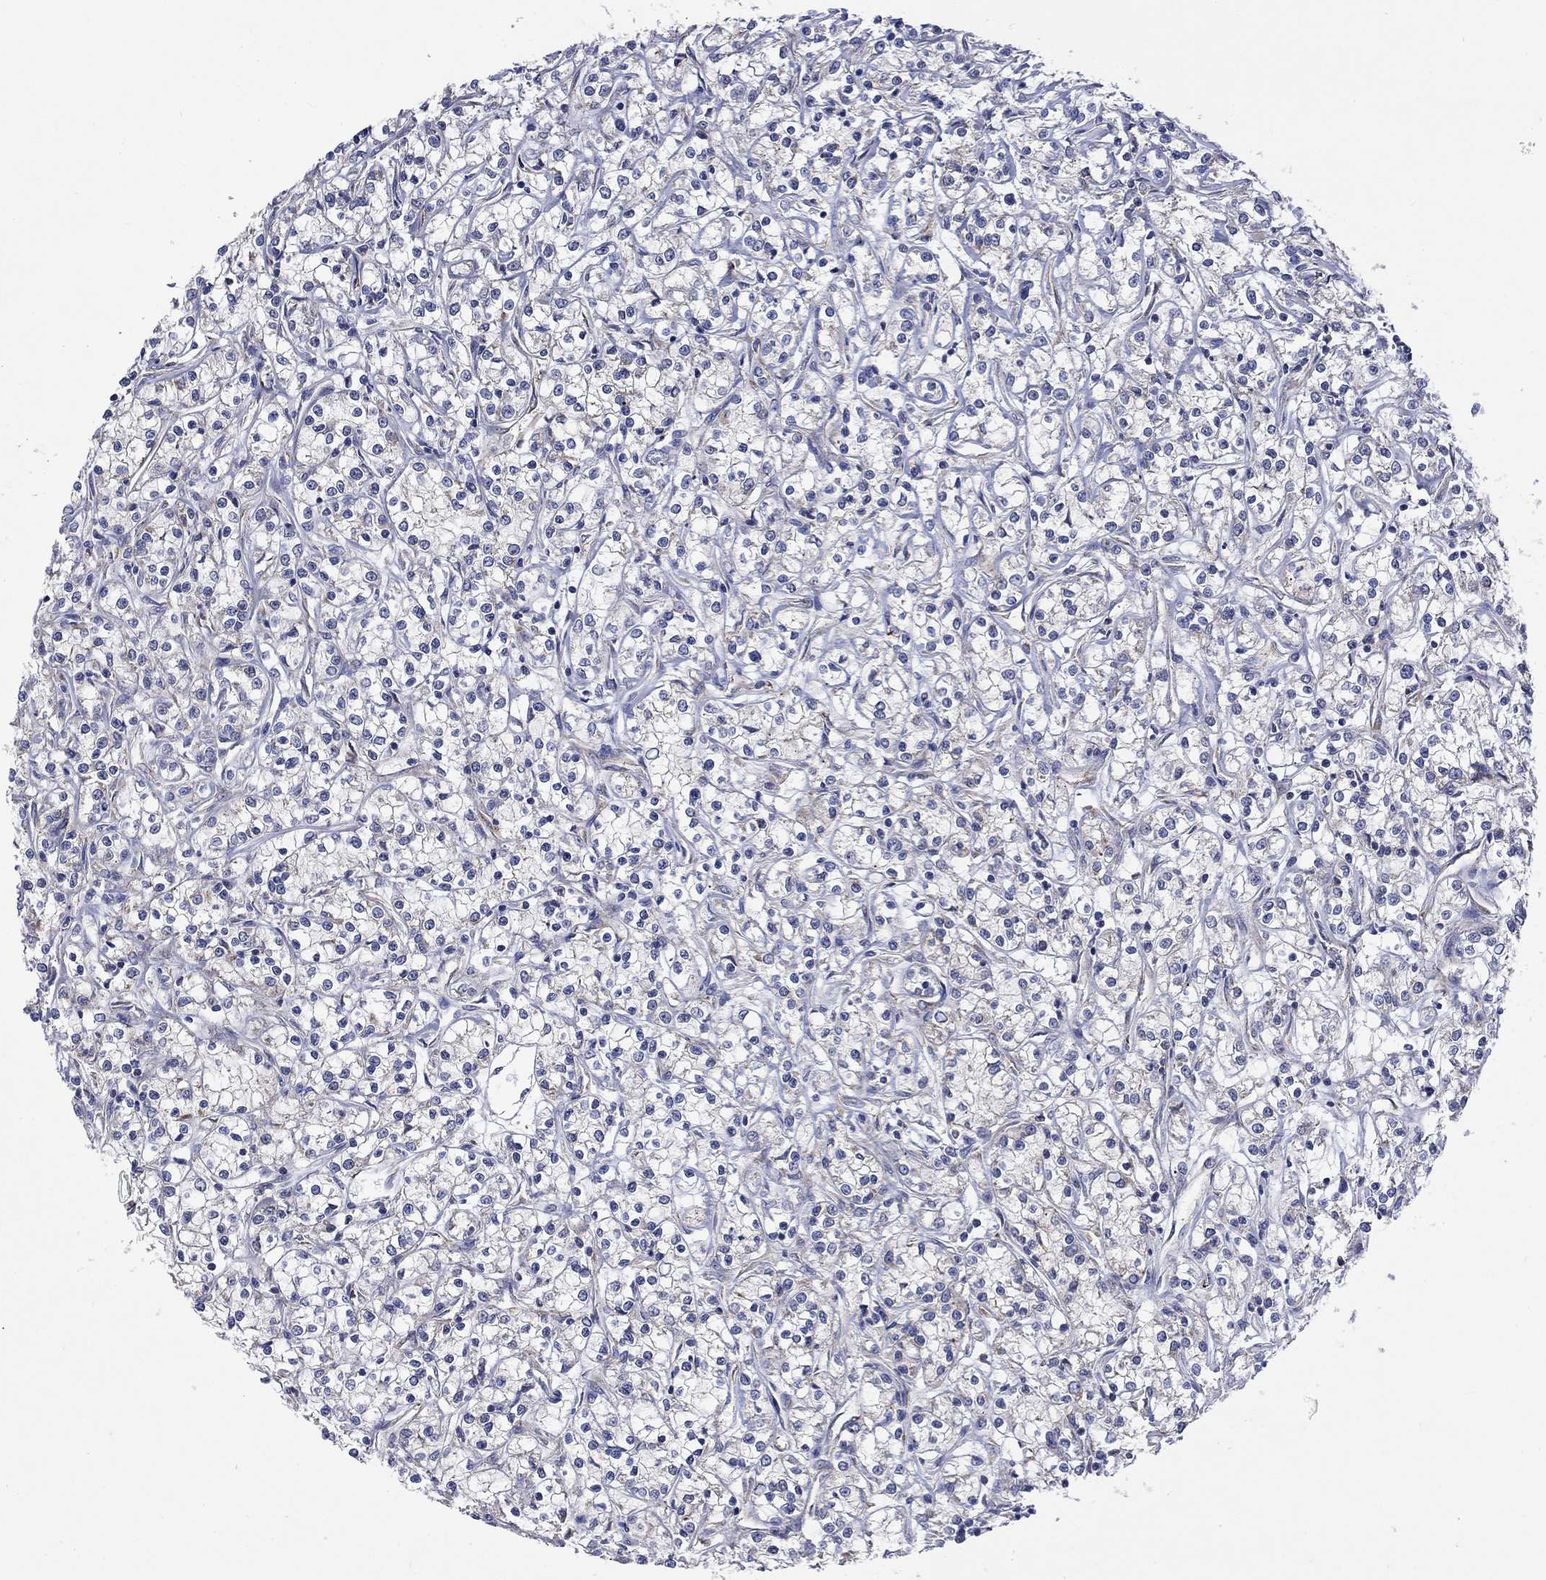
{"staining": {"intensity": "negative", "quantity": "none", "location": "none"}, "tissue": "renal cancer", "cell_type": "Tumor cells", "image_type": "cancer", "snomed": [{"axis": "morphology", "description": "Adenocarcinoma, NOS"}, {"axis": "topography", "description": "Kidney"}], "caption": "DAB immunohistochemical staining of renal cancer exhibits no significant expression in tumor cells.", "gene": "RPLP0", "patient": {"sex": "female", "age": 59}}